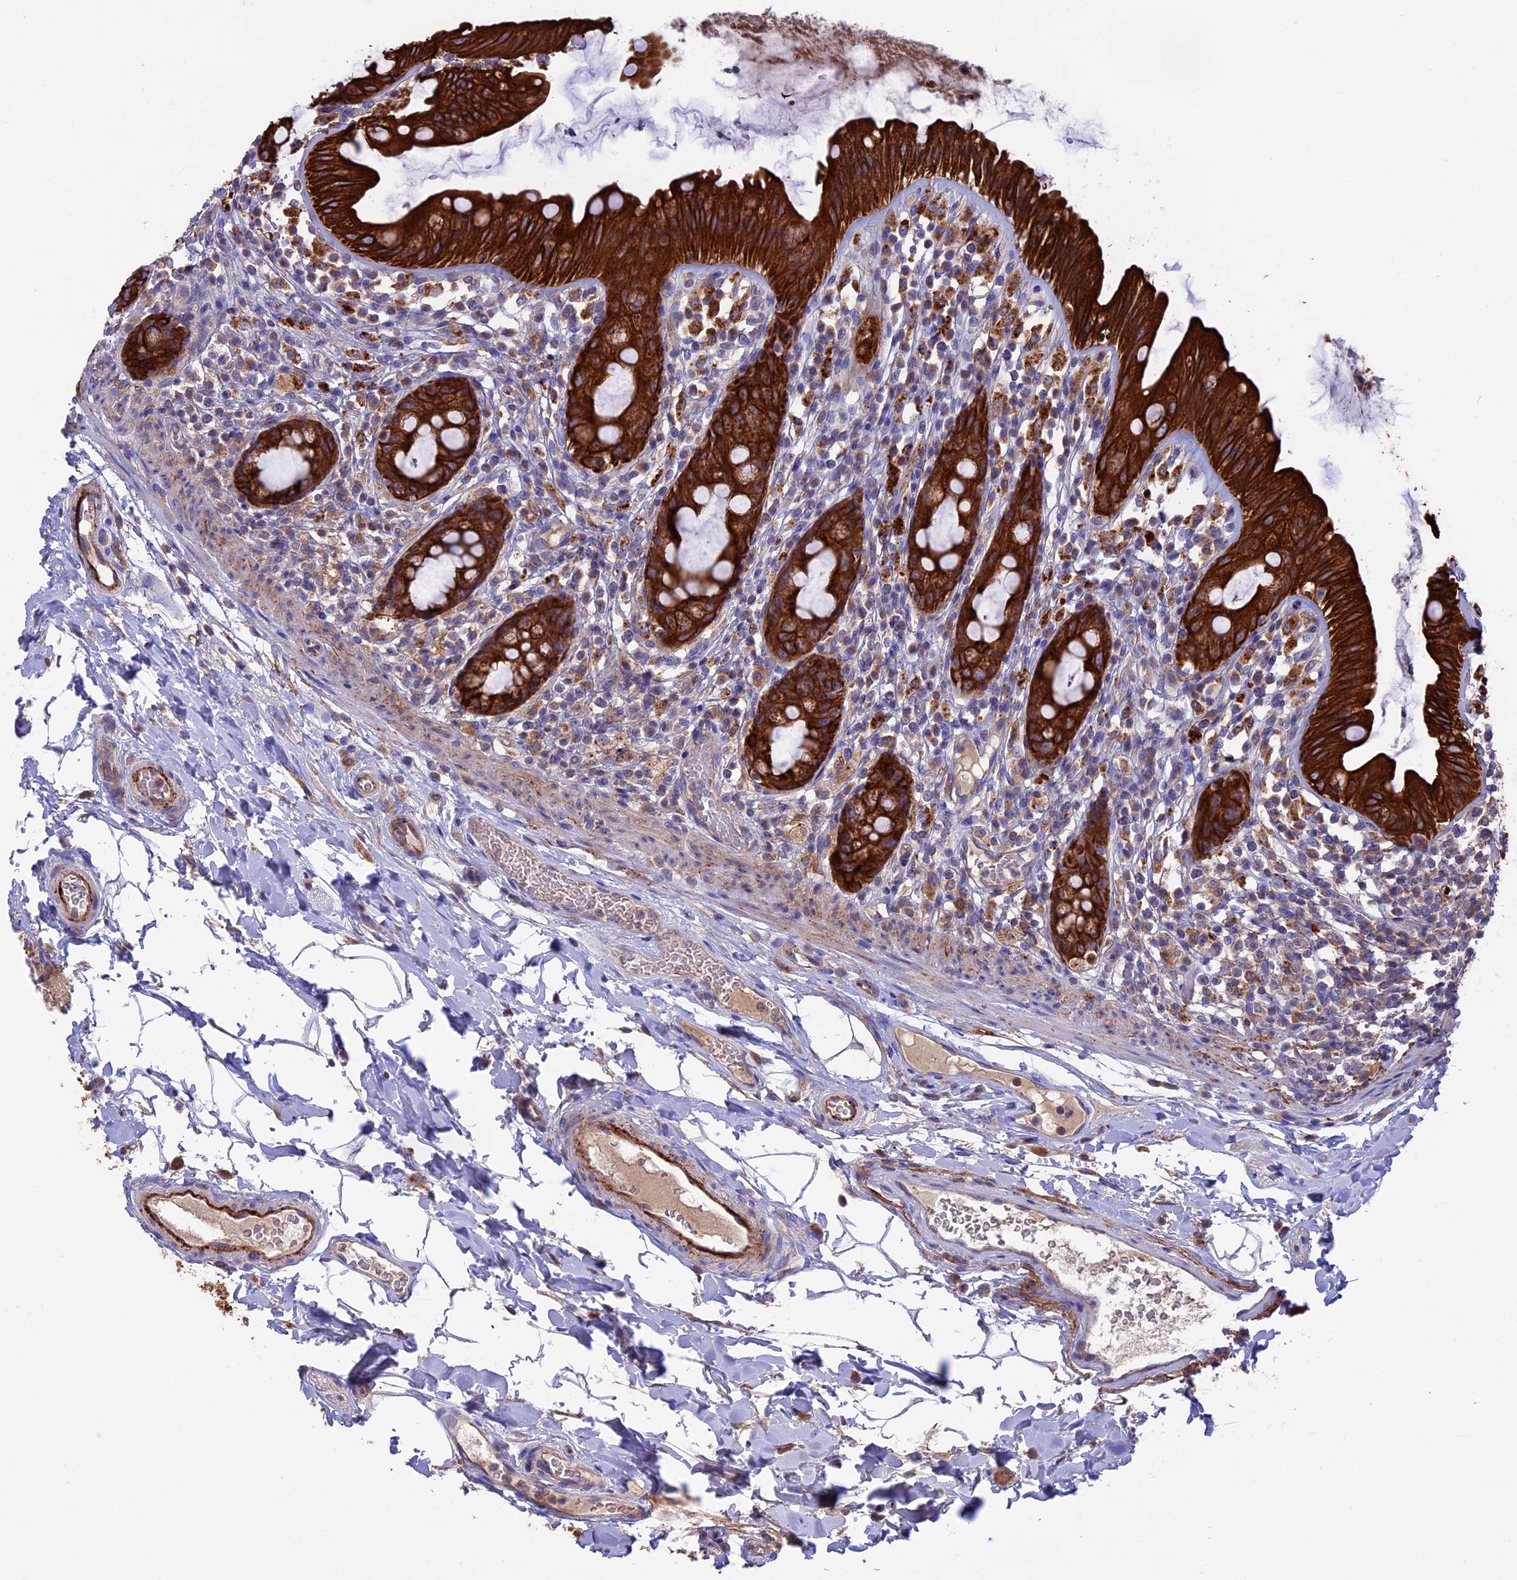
{"staining": {"intensity": "strong", "quantity": ">75%", "location": "cytoplasmic/membranous"}, "tissue": "rectum", "cell_type": "Glandular cells", "image_type": "normal", "snomed": [{"axis": "morphology", "description": "Normal tissue, NOS"}, {"axis": "topography", "description": "Rectum"}], "caption": "This is an image of IHC staining of normal rectum, which shows strong positivity in the cytoplasmic/membranous of glandular cells.", "gene": "PTPN9", "patient": {"sex": "female", "age": 57}}